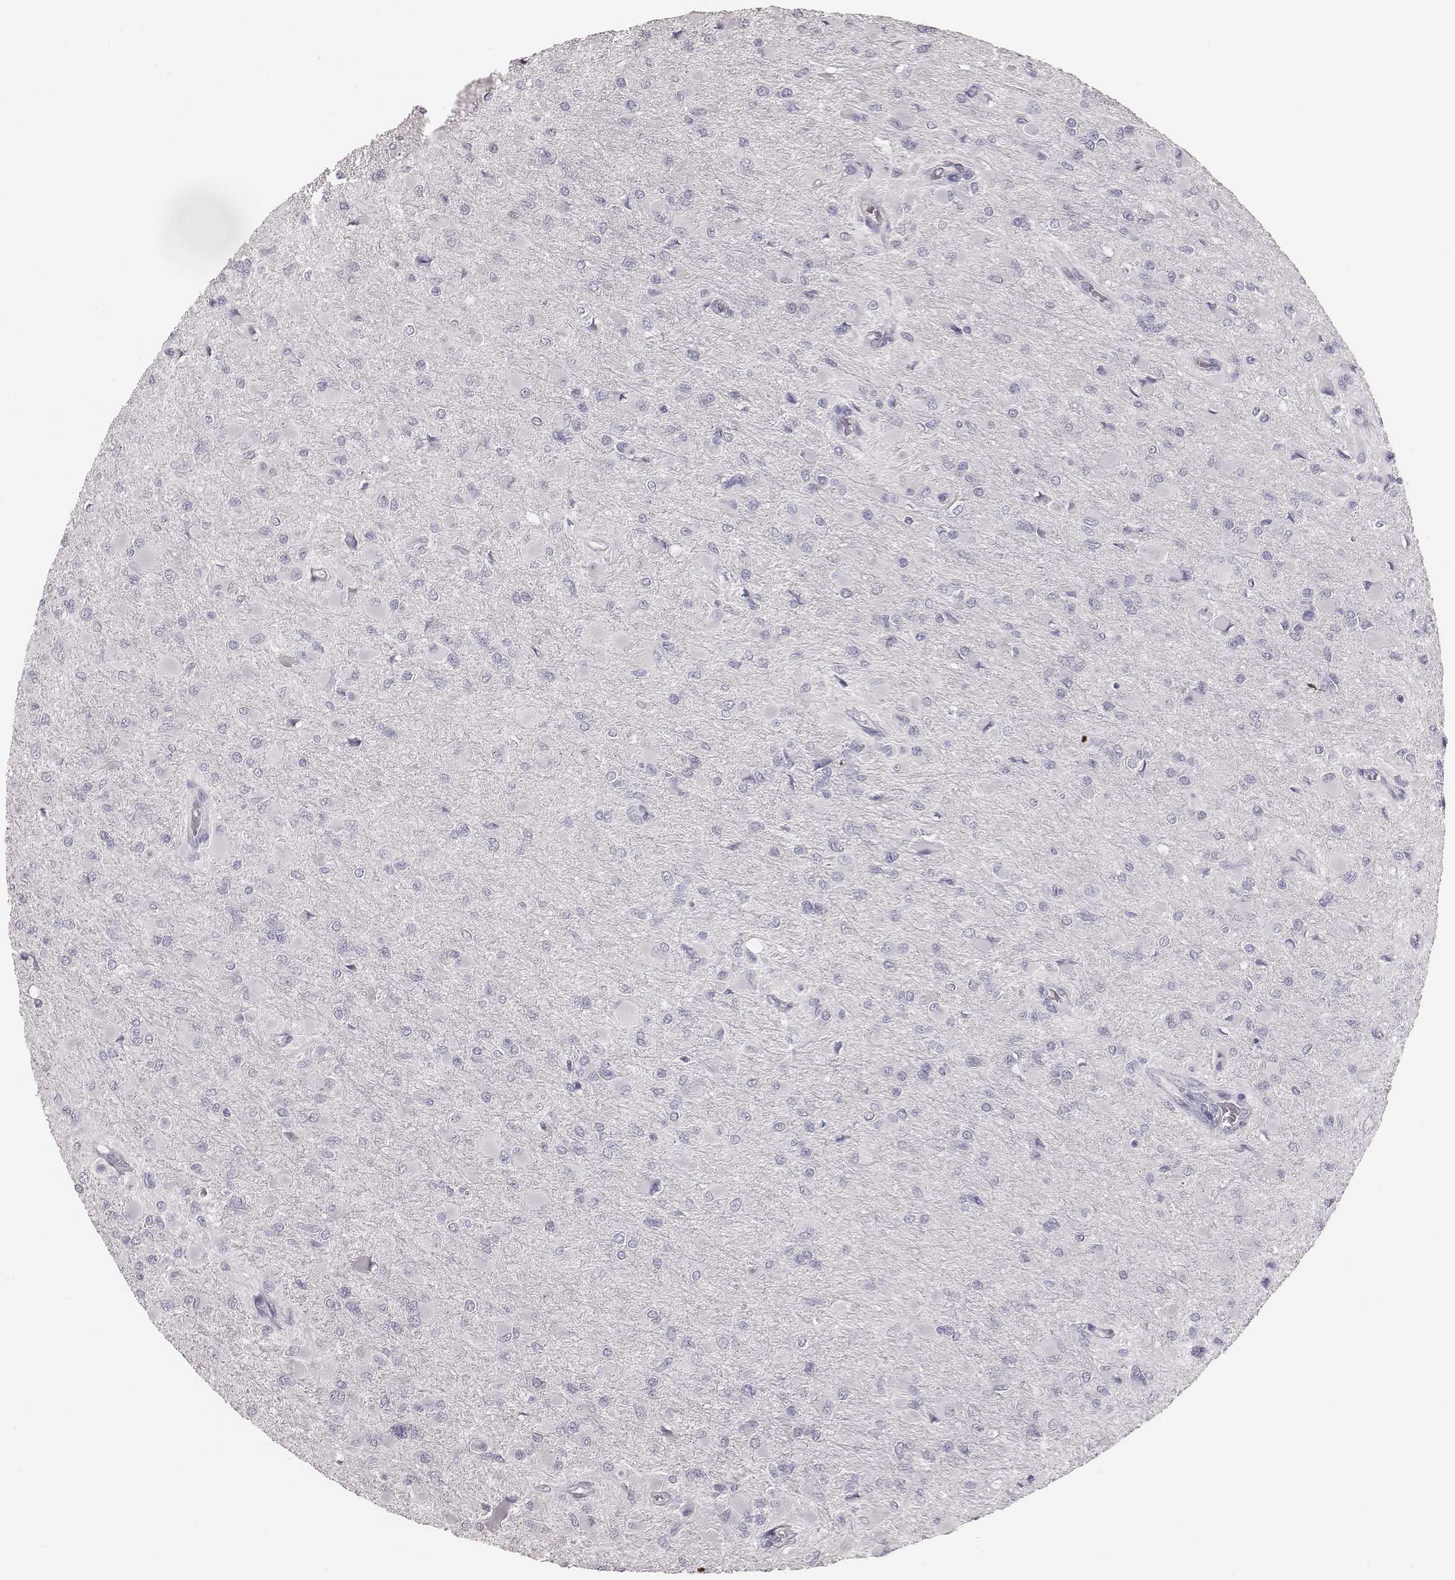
{"staining": {"intensity": "negative", "quantity": "none", "location": "none"}, "tissue": "glioma", "cell_type": "Tumor cells", "image_type": "cancer", "snomed": [{"axis": "morphology", "description": "Glioma, malignant, High grade"}, {"axis": "topography", "description": "Cerebral cortex"}], "caption": "The immunohistochemistry photomicrograph has no significant expression in tumor cells of glioma tissue.", "gene": "MYH6", "patient": {"sex": "female", "age": 36}}